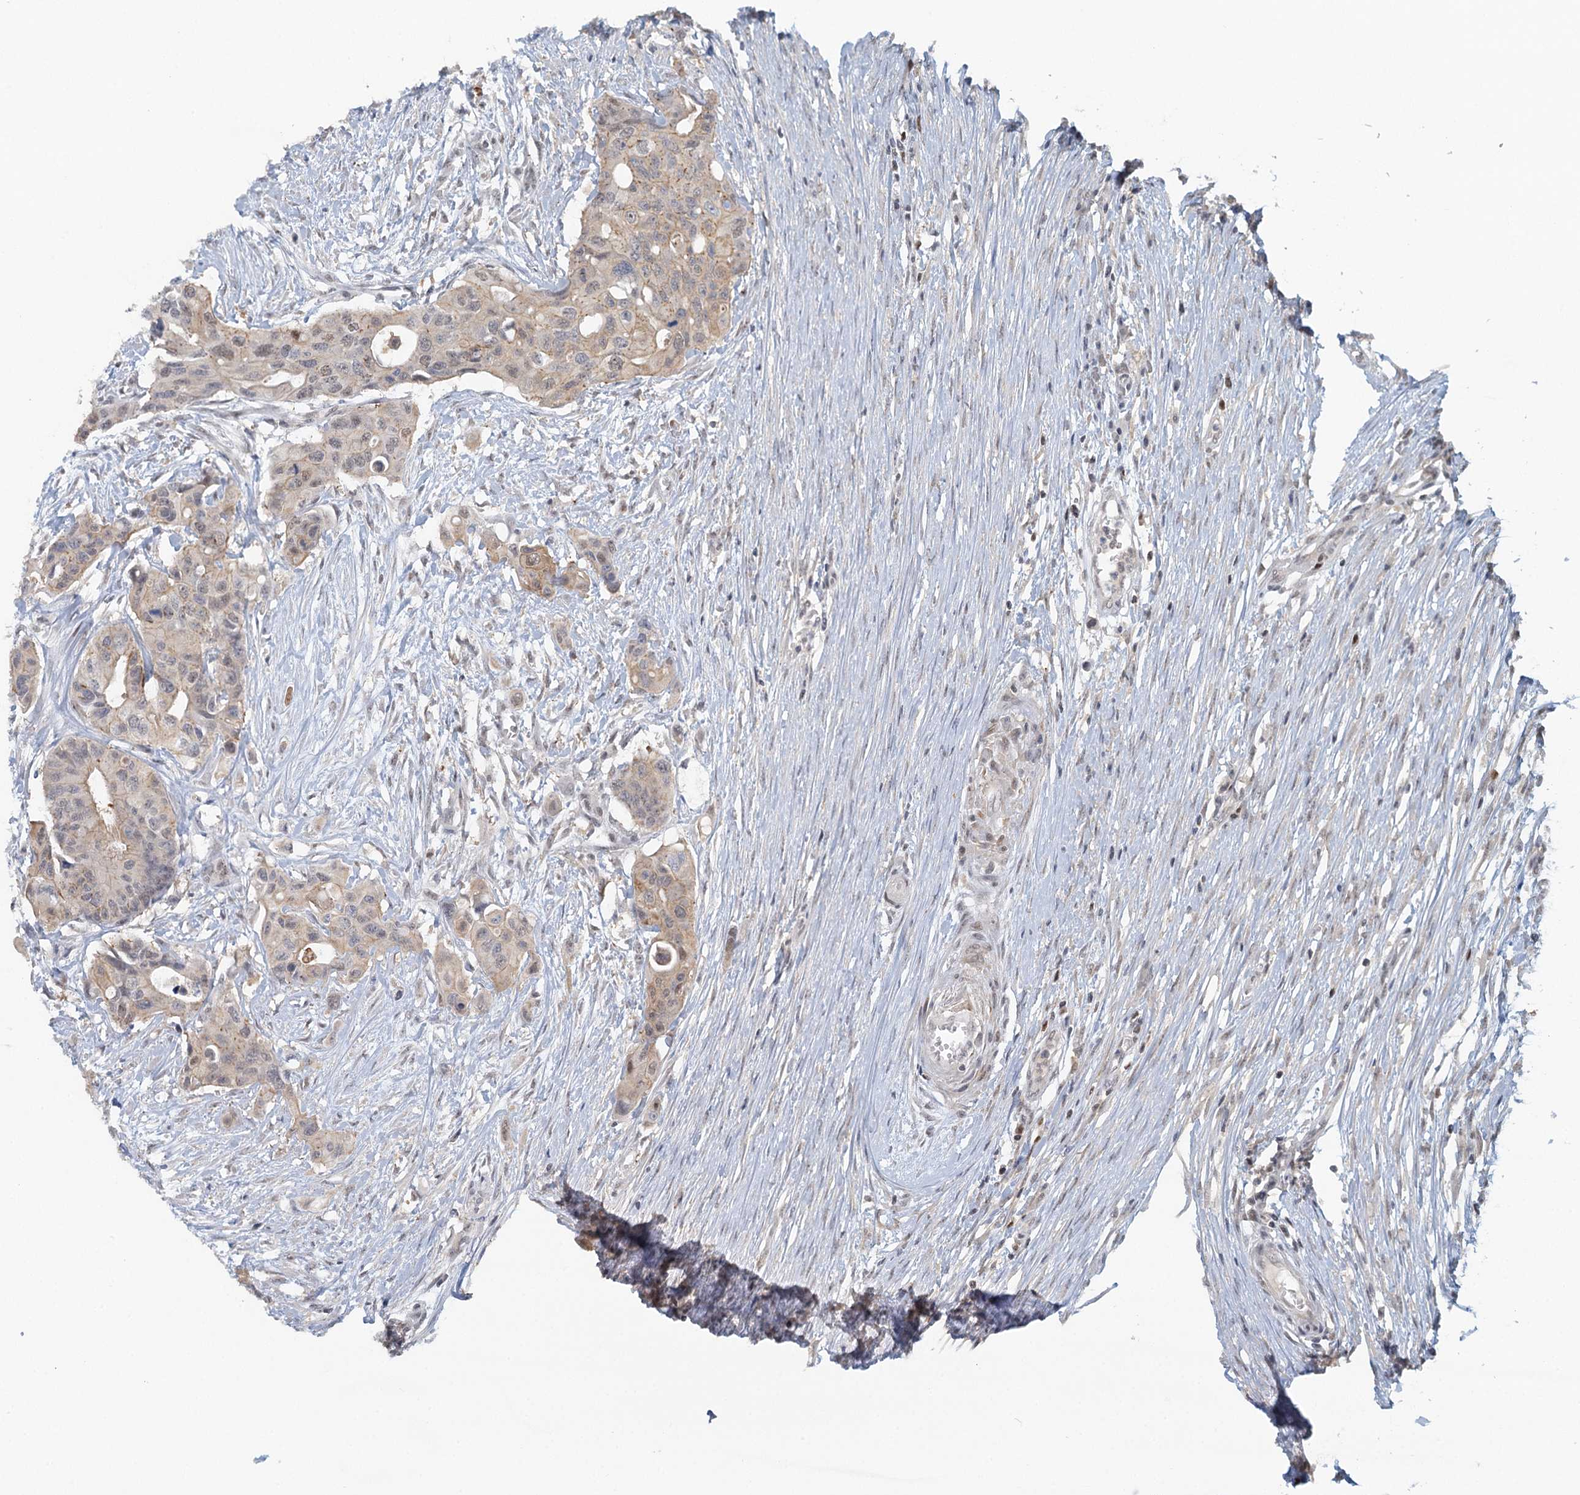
{"staining": {"intensity": "weak", "quantity": "25%-75%", "location": "cytoplasmic/membranous"}, "tissue": "colorectal cancer", "cell_type": "Tumor cells", "image_type": "cancer", "snomed": [{"axis": "morphology", "description": "Adenocarcinoma, NOS"}, {"axis": "topography", "description": "Colon"}], "caption": "A low amount of weak cytoplasmic/membranous positivity is identified in about 25%-75% of tumor cells in adenocarcinoma (colorectal) tissue.", "gene": "GPATCH11", "patient": {"sex": "male", "age": 77}}